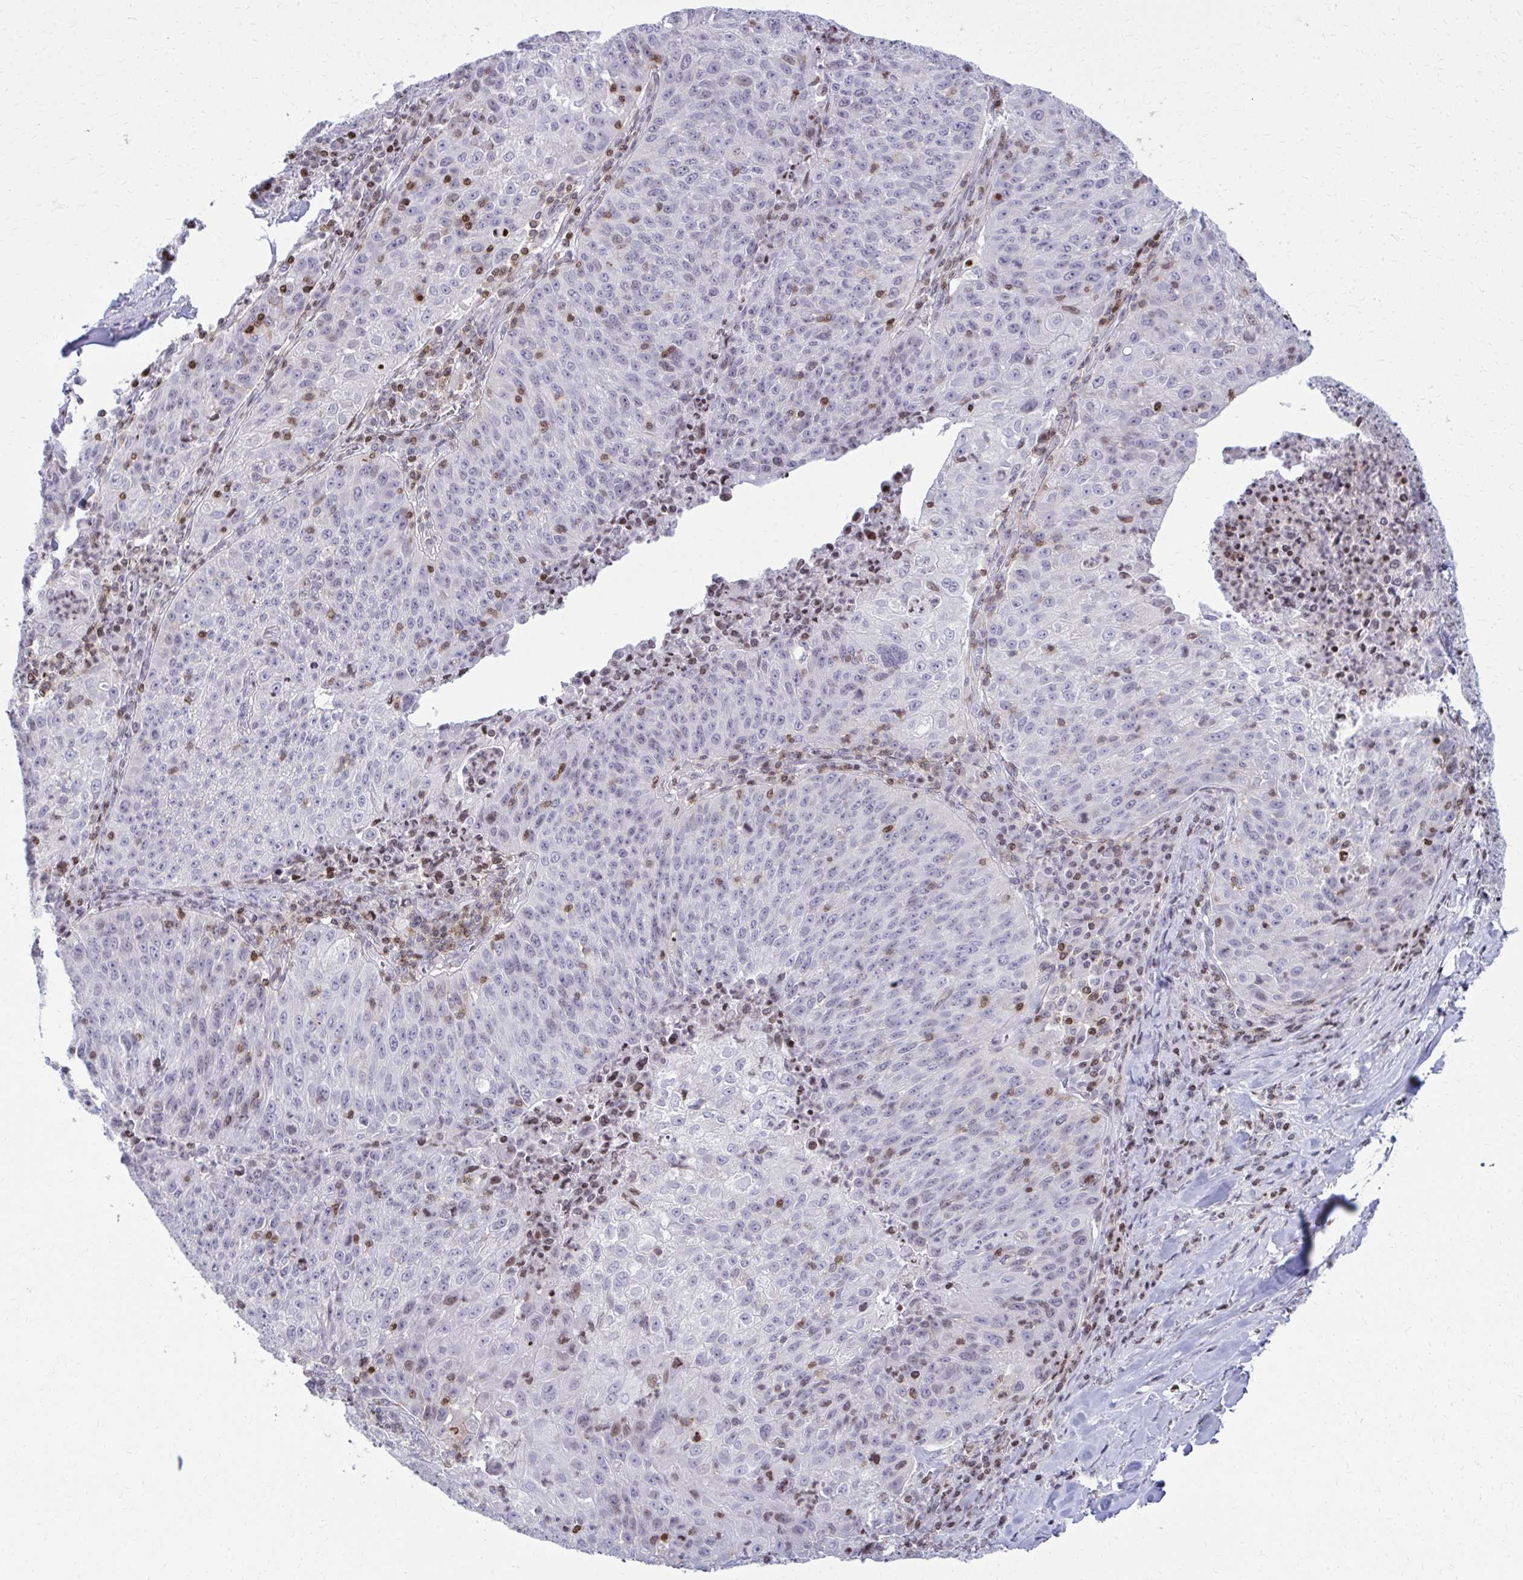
{"staining": {"intensity": "negative", "quantity": "none", "location": "none"}, "tissue": "lung cancer", "cell_type": "Tumor cells", "image_type": "cancer", "snomed": [{"axis": "morphology", "description": "Squamous cell carcinoma, NOS"}, {"axis": "morphology", "description": "Squamous cell carcinoma, metastatic, NOS"}, {"axis": "topography", "description": "Bronchus"}, {"axis": "topography", "description": "Lung"}], "caption": "Tumor cells show no significant positivity in metastatic squamous cell carcinoma (lung). Nuclei are stained in blue.", "gene": "AP5M1", "patient": {"sex": "male", "age": 62}}